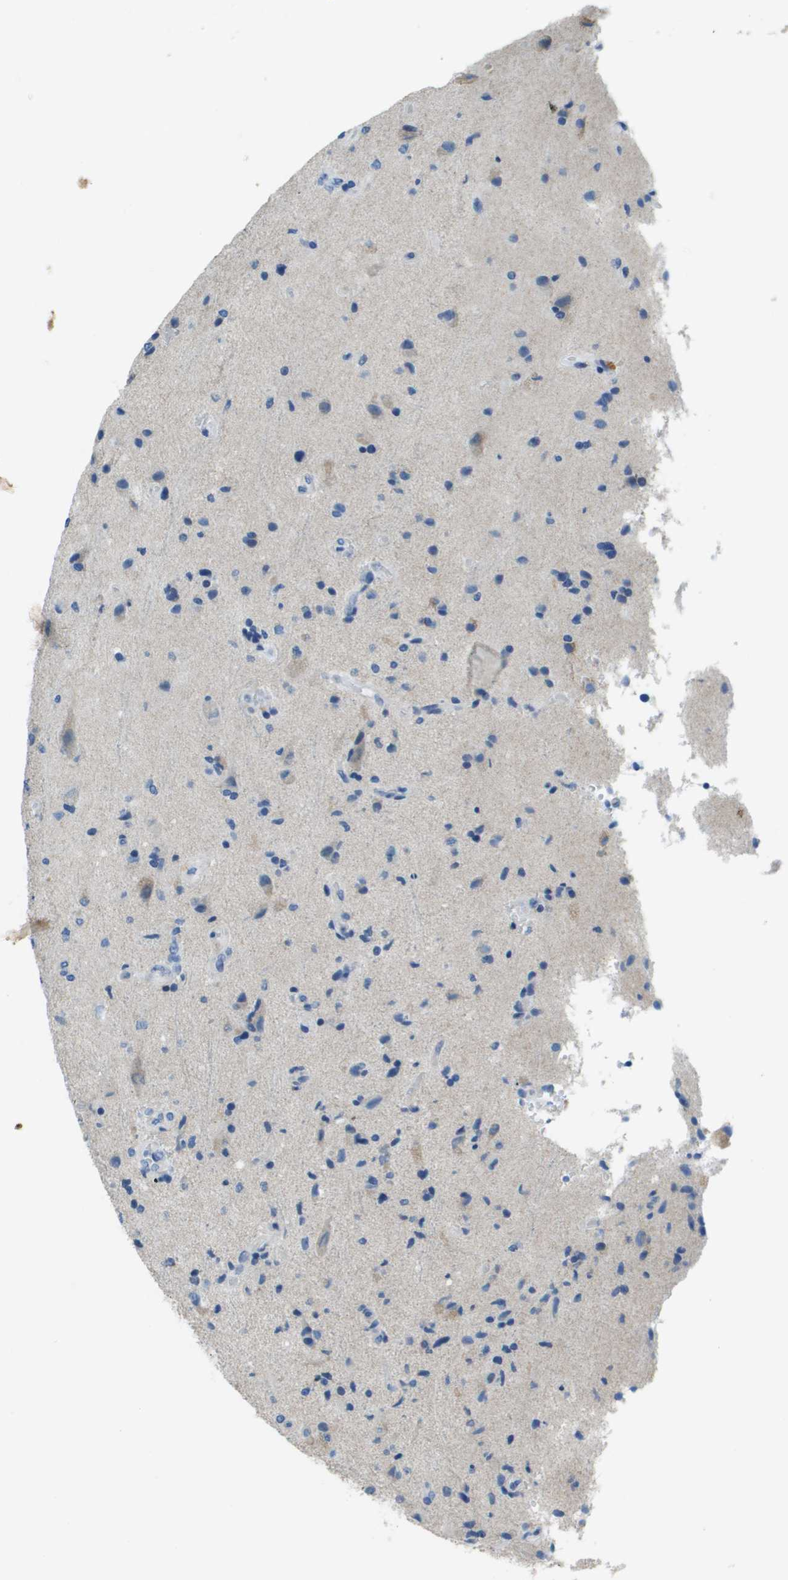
{"staining": {"intensity": "negative", "quantity": "none", "location": "none"}, "tissue": "glioma", "cell_type": "Tumor cells", "image_type": "cancer", "snomed": [{"axis": "morphology", "description": "Glioma, malignant, High grade"}, {"axis": "topography", "description": "Brain"}], "caption": "Micrograph shows no significant protein staining in tumor cells of glioma.", "gene": "SDC1", "patient": {"sex": "male", "age": 72}}